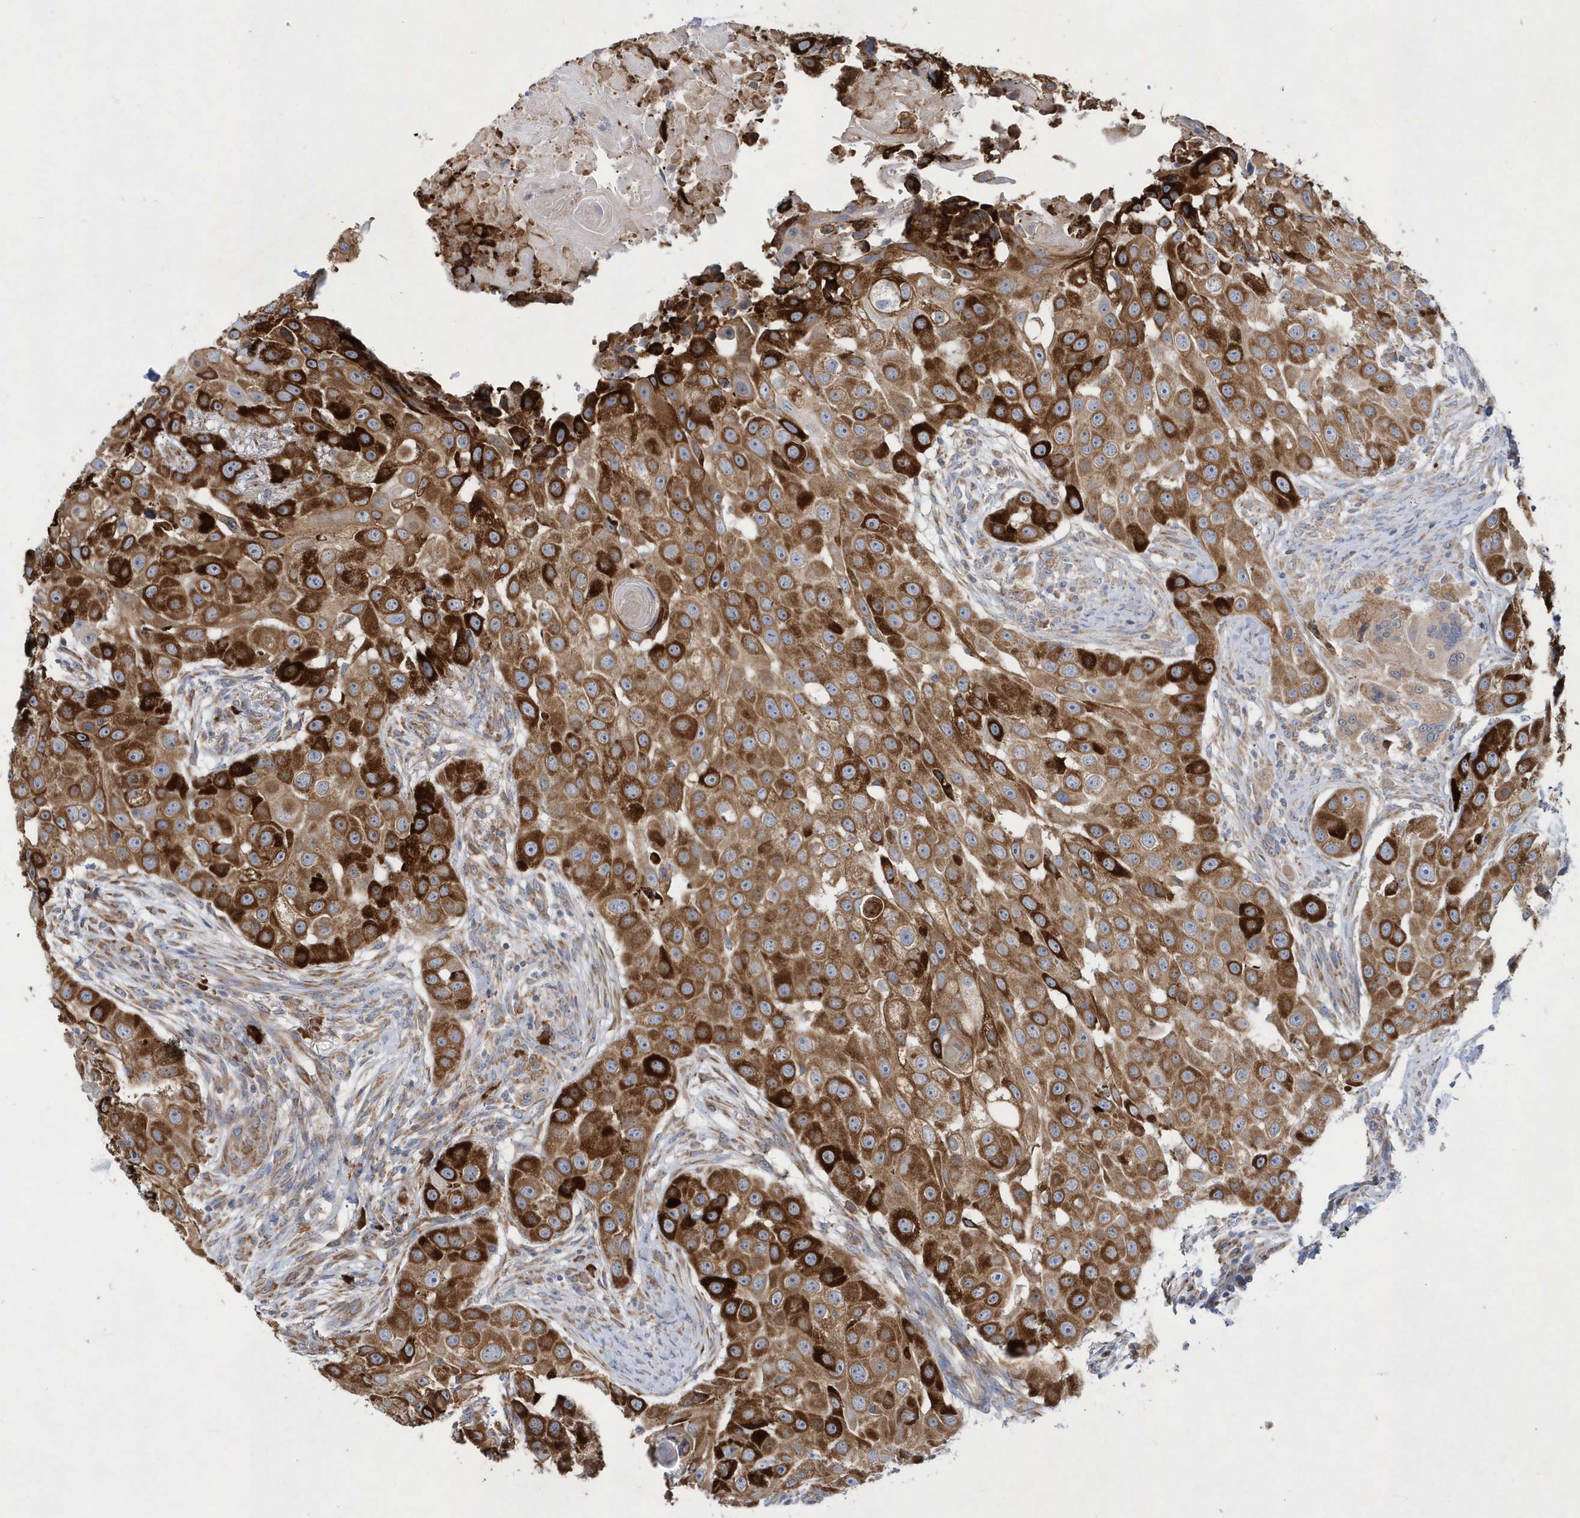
{"staining": {"intensity": "strong", "quantity": ">75%", "location": "cytoplasmic/membranous"}, "tissue": "head and neck cancer", "cell_type": "Tumor cells", "image_type": "cancer", "snomed": [{"axis": "morphology", "description": "Normal tissue, NOS"}, {"axis": "morphology", "description": "Squamous cell carcinoma, NOS"}, {"axis": "topography", "description": "Skeletal muscle"}, {"axis": "topography", "description": "Head-Neck"}], "caption": "A high amount of strong cytoplasmic/membranous expression is identified in approximately >75% of tumor cells in squamous cell carcinoma (head and neck) tissue. (Stains: DAB (3,3'-diaminobenzidine) in brown, nuclei in blue, Microscopy: brightfield microscopy at high magnification).", "gene": "MED31", "patient": {"sex": "male", "age": 51}}